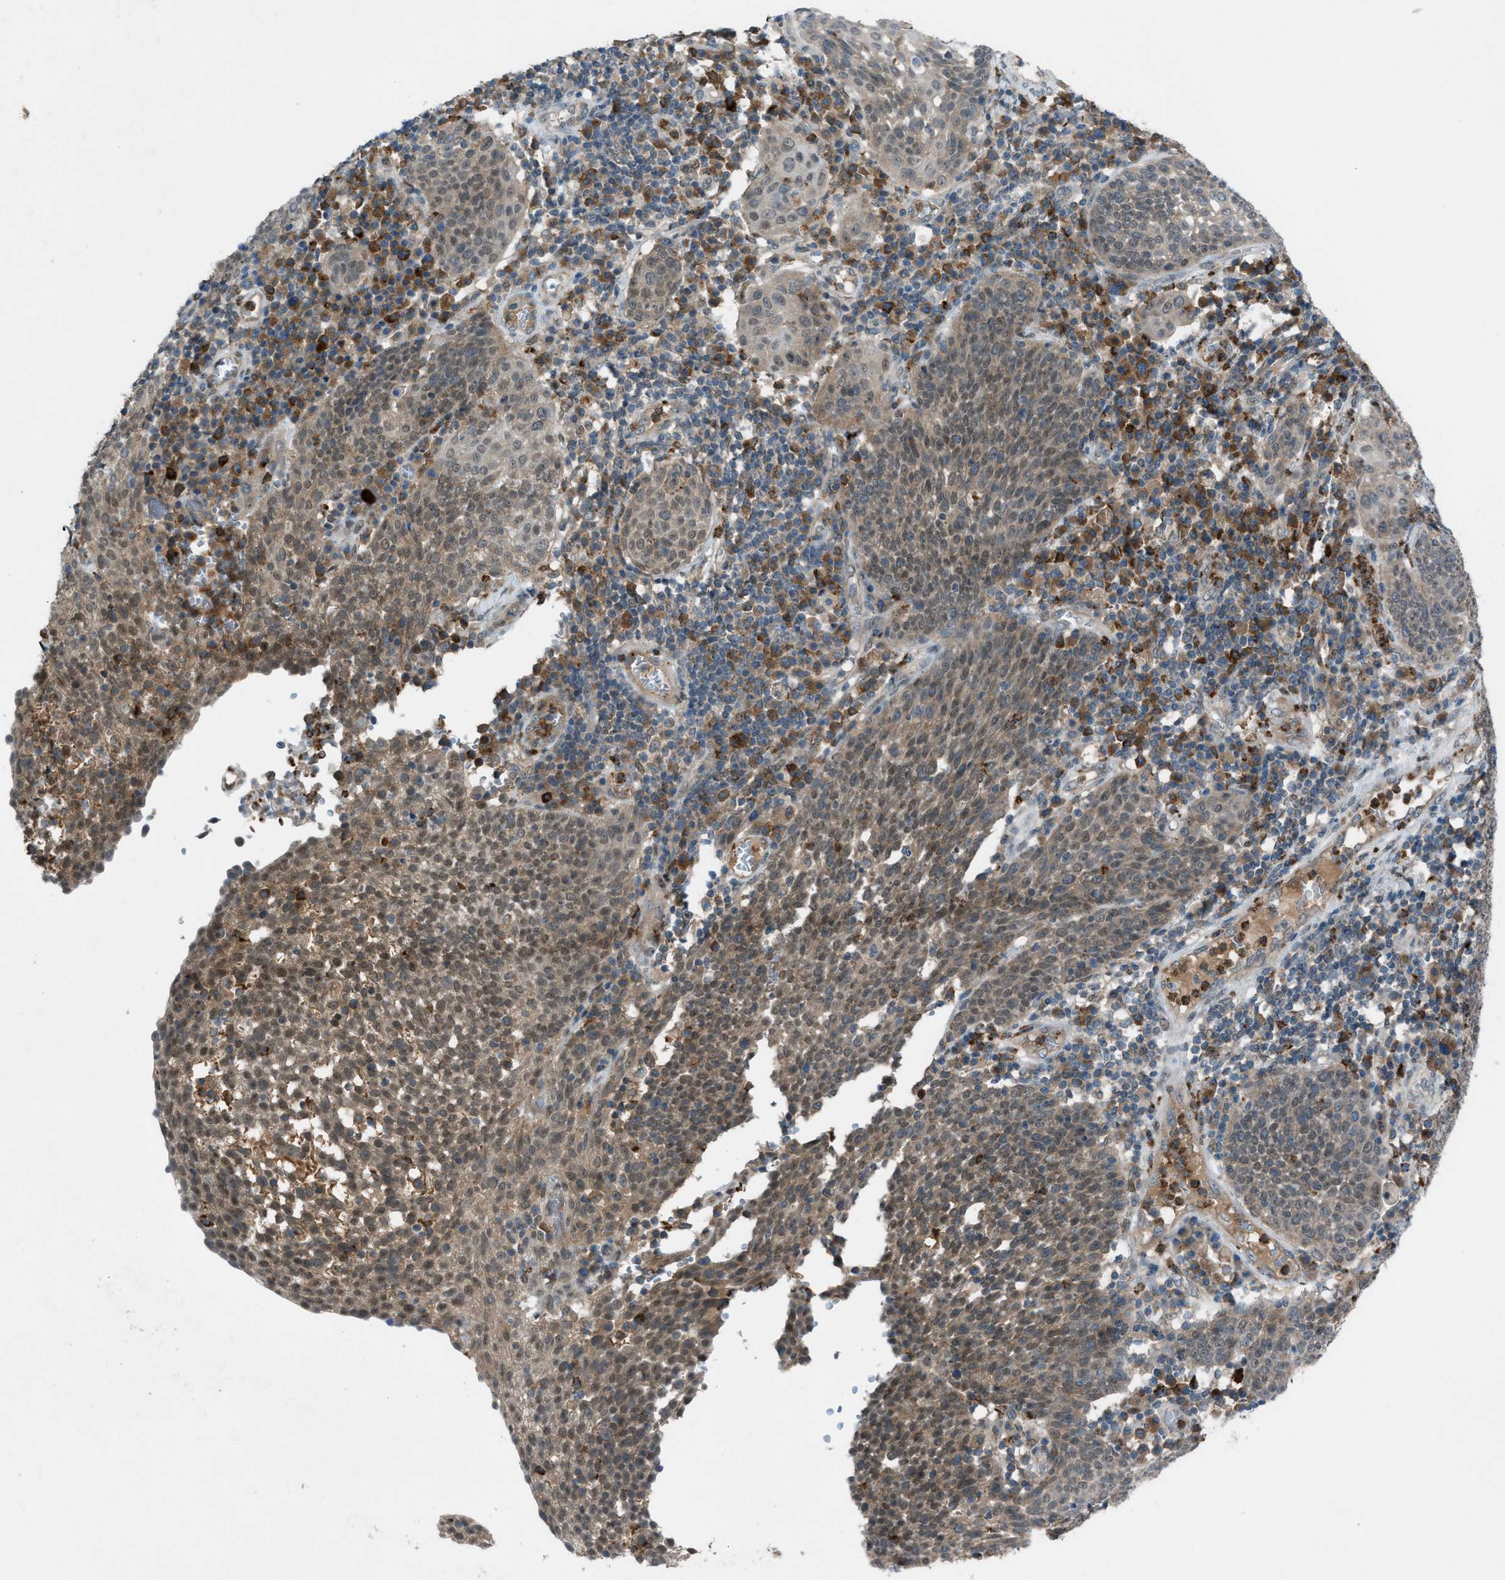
{"staining": {"intensity": "moderate", "quantity": ">75%", "location": "cytoplasmic/membranous,nuclear"}, "tissue": "cervical cancer", "cell_type": "Tumor cells", "image_type": "cancer", "snomed": [{"axis": "morphology", "description": "Squamous cell carcinoma, NOS"}, {"axis": "topography", "description": "Cervix"}], "caption": "Cervical cancer (squamous cell carcinoma) stained for a protein reveals moderate cytoplasmic/membranous and nuclear positivity in tumor cells.", "gene": "DYRK1A", "patient": {"sex": "female", "age": 34}}